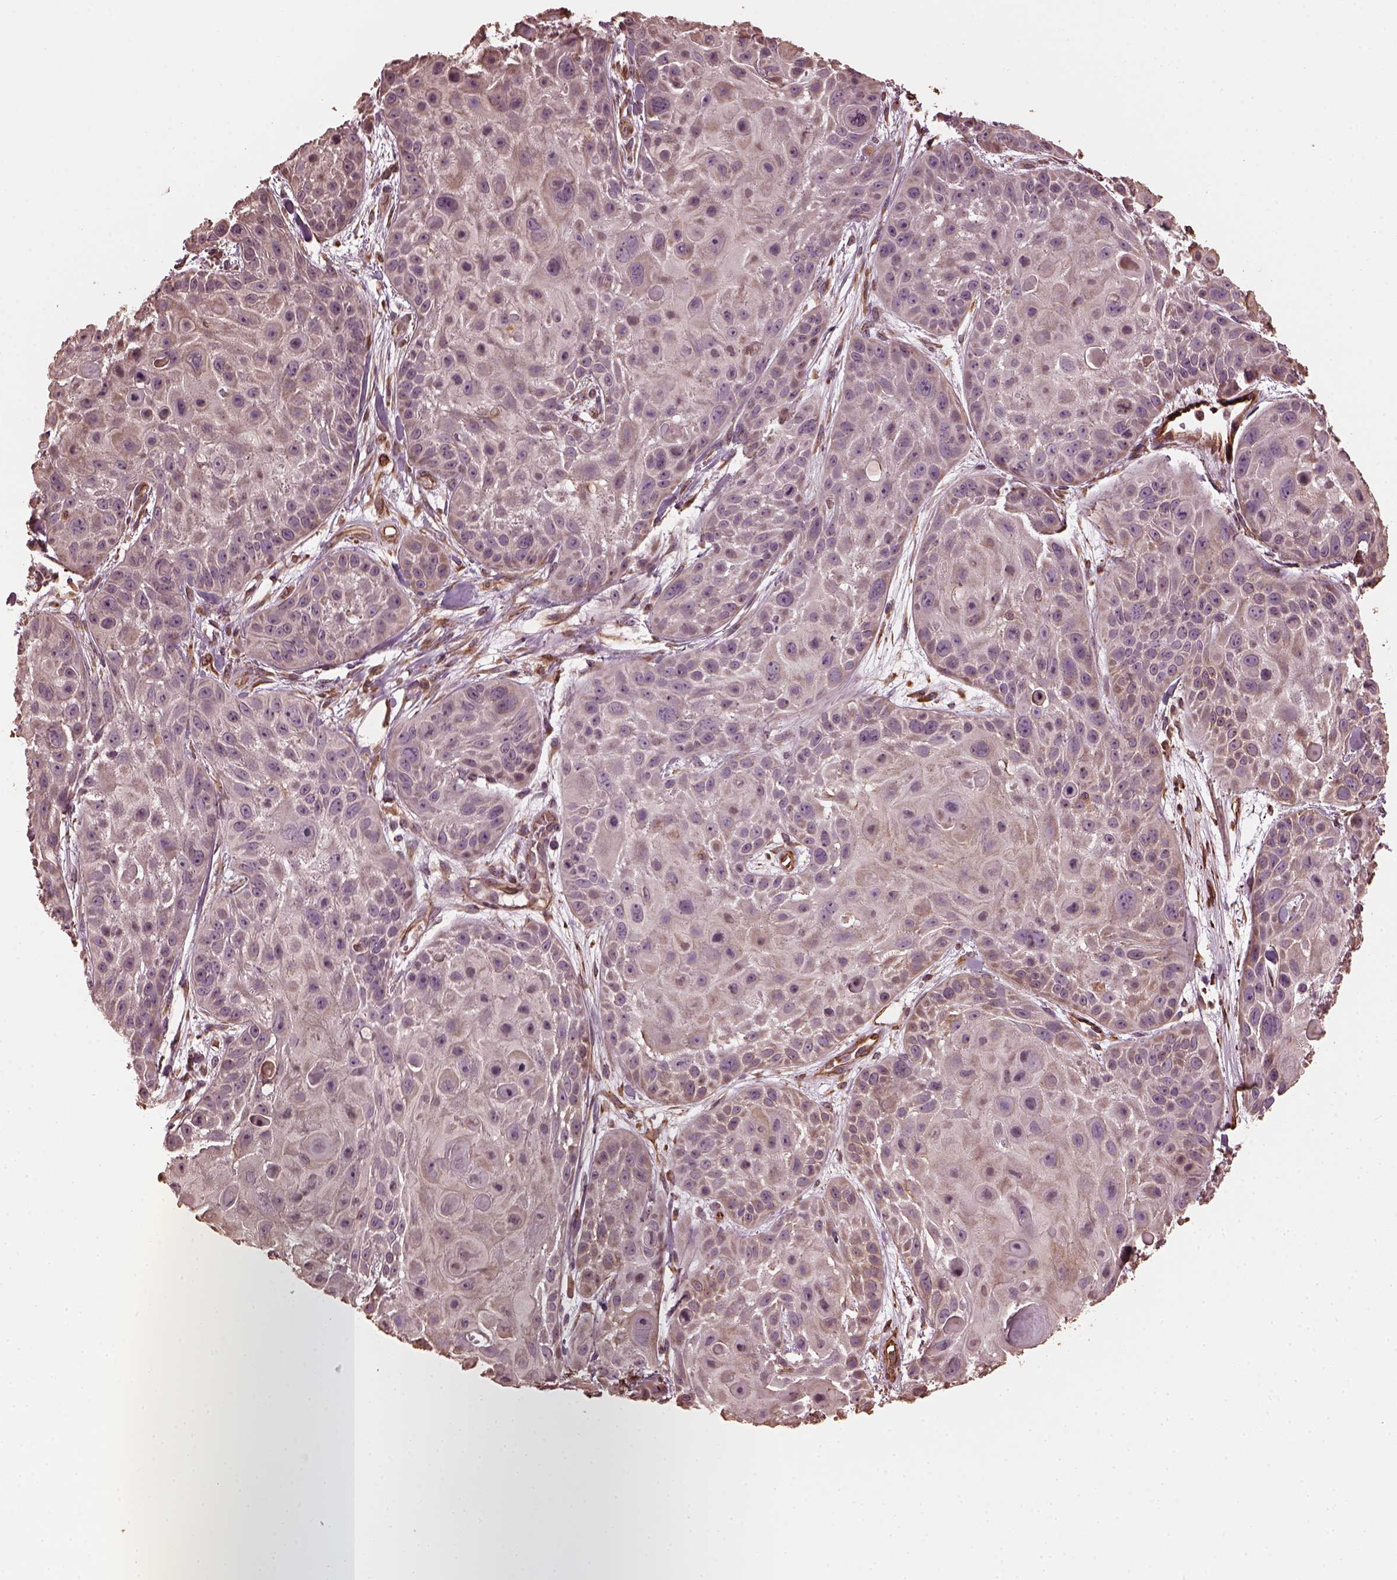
{"staining": {"intensity": "negative", "quantity": "none", "location": "none"}, "tissue": "skin cancer", "cell_type": "Tumor cells", "image_type": "cancer", "snomed": [{"axis": "morphology", "description": "Squamous cell carcinoma, NOS"}, {"axis": "topography", "description": "Skin"}, {"axis": "topography", "description": "Anal"}], "caption": "This micrograph is of skin cancer (squamous cell carcinoma) stained with immunohistochemistry to label a protein in brown with the nuclei are counter-stained blue. There is no staining in tumor cells. Brightfield microscopy of IHC stained with DAB (brown) and hematoxylin (blue), captured at high magnification.", "gene": "GTPBP1", "patient": {"sex": "female", "age": 75}}